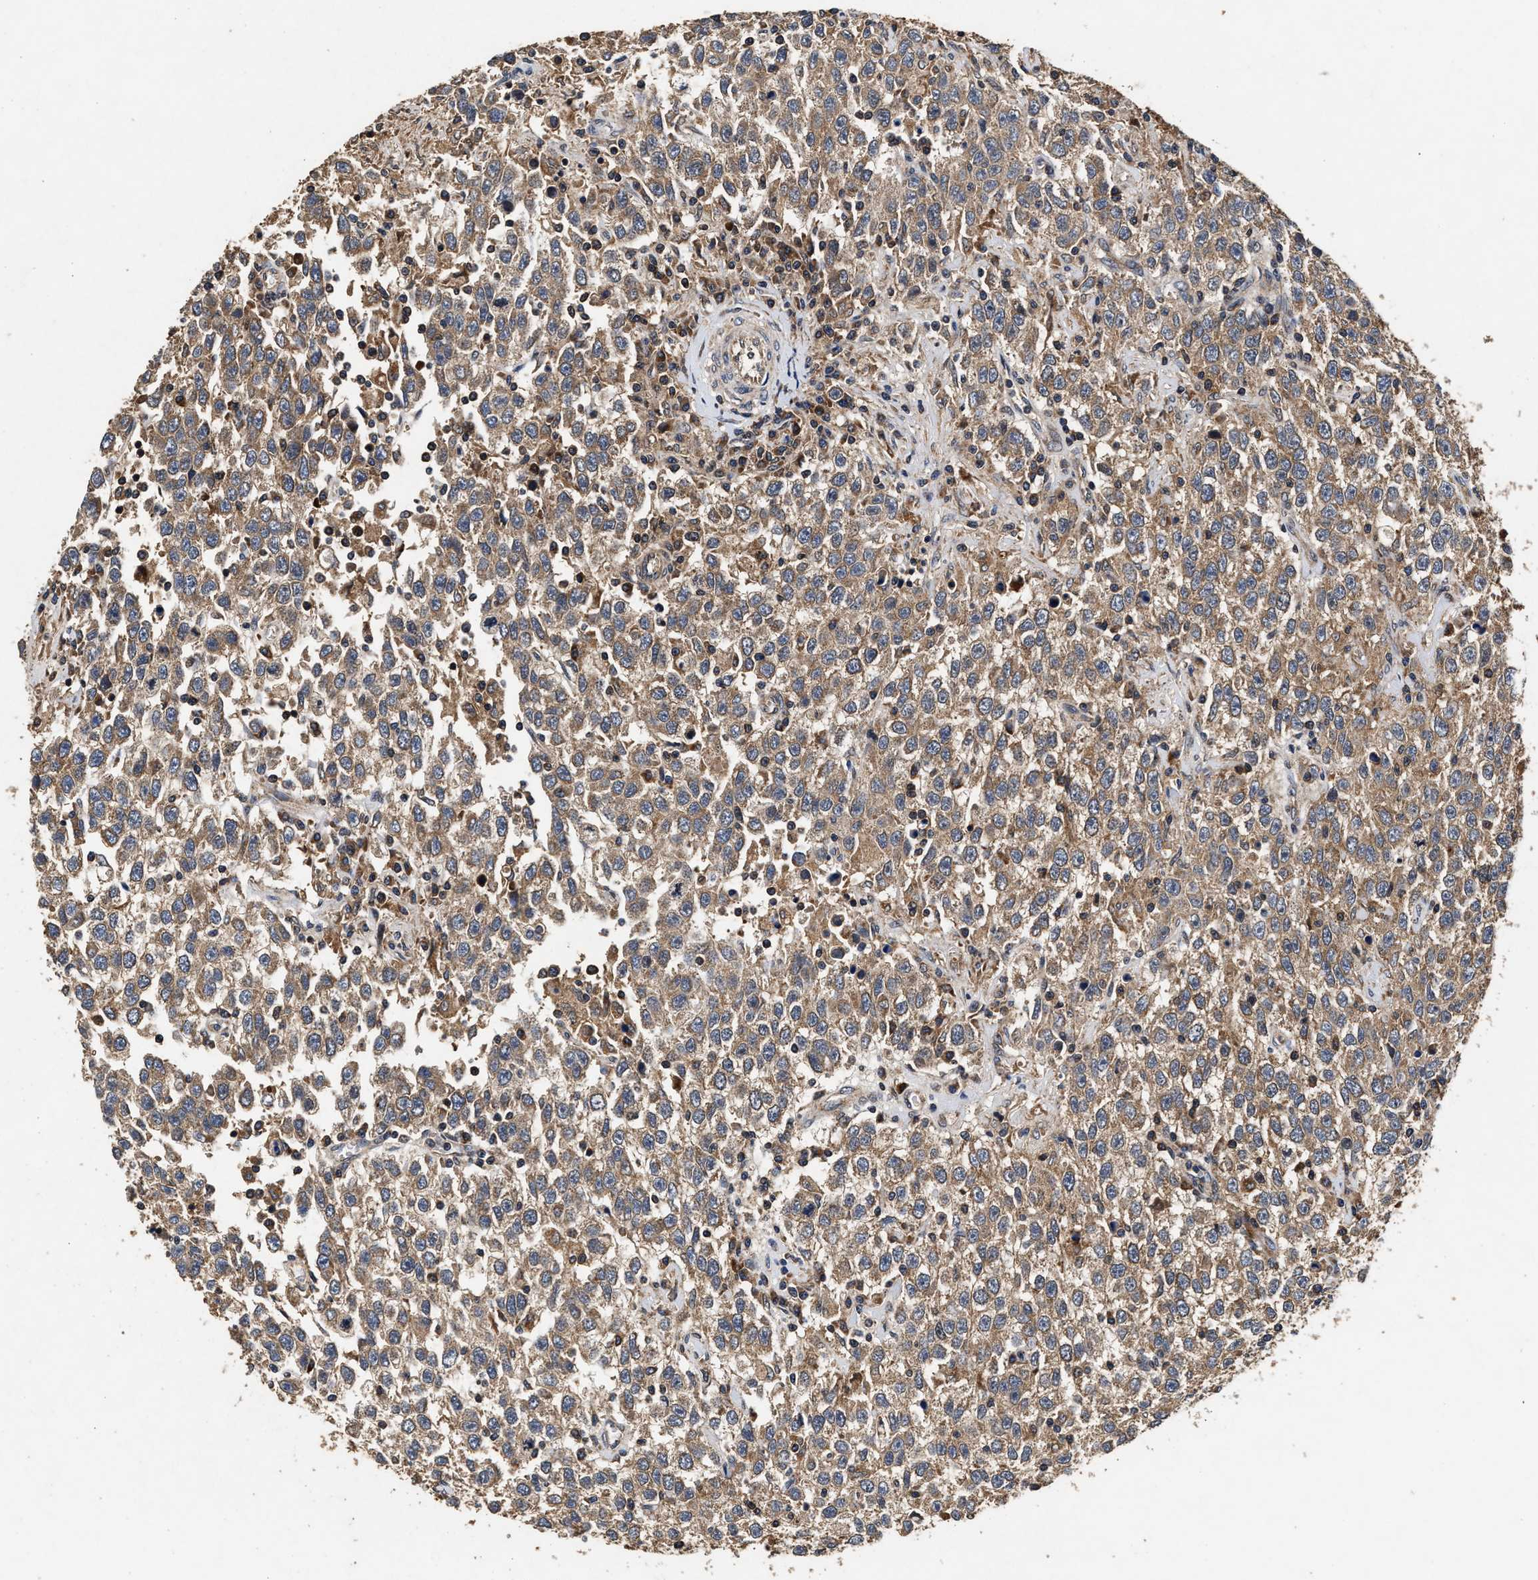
{"staining": {"intensity": "weak", "quantity": ">75%", "location": "cytoplasmic/membranous"}, "tissue": "testis cancer", "cell_type": "Tumor cells", "image_type": "cancer", "snomed": [{"axis": "morphology", "description": "Seminoma, NOS"}, {"axis": "topography", "description": "Testis"}], "caption": "Immunohistochemistry (IHC) of human testis cancer (seminoma) demonstrates low levels of weak cytoplasmic/membranous expression in approximately >75% of tumor cells.", "gene": "NFKB2", "patient": {"sex": "male", "age": 41}}